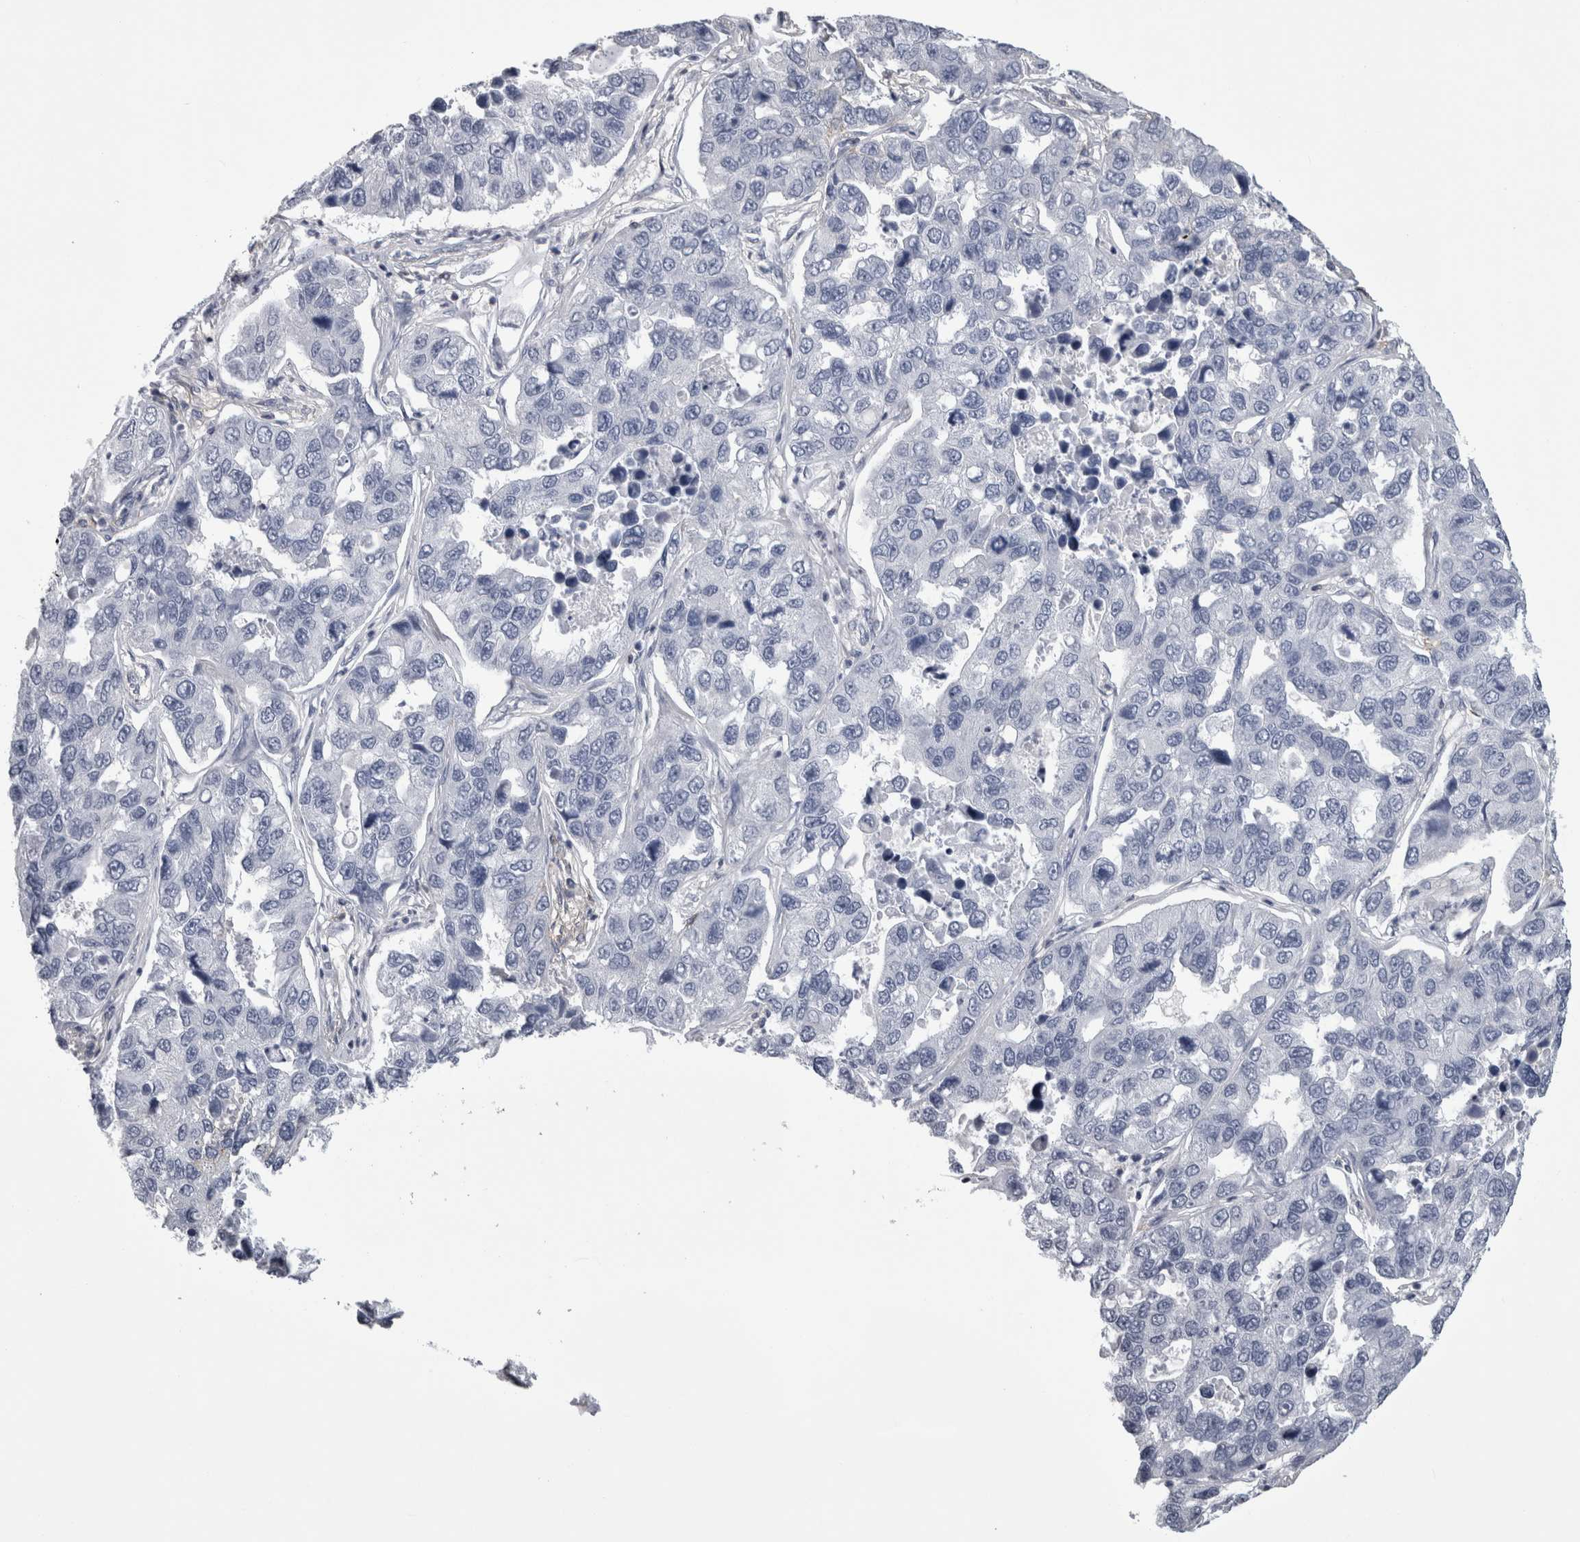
{"staining": {"intensity": "negative", "quantity": "none", "location": "none"}, "tissue": "lung cancer", "cell_type": "Tumor cells", "image_type": "cancer", "snomed": [{"axis": "morphology", "description": "Adenocarcinoma, NOS"}, {"axis": "topography", "description": "Lung"}], "caption": "Tumor cells are negative for protein expression in human lung adenocarcinoma.", "gene": "AFMID", "patient": {"sex": "male", "age": 64}}